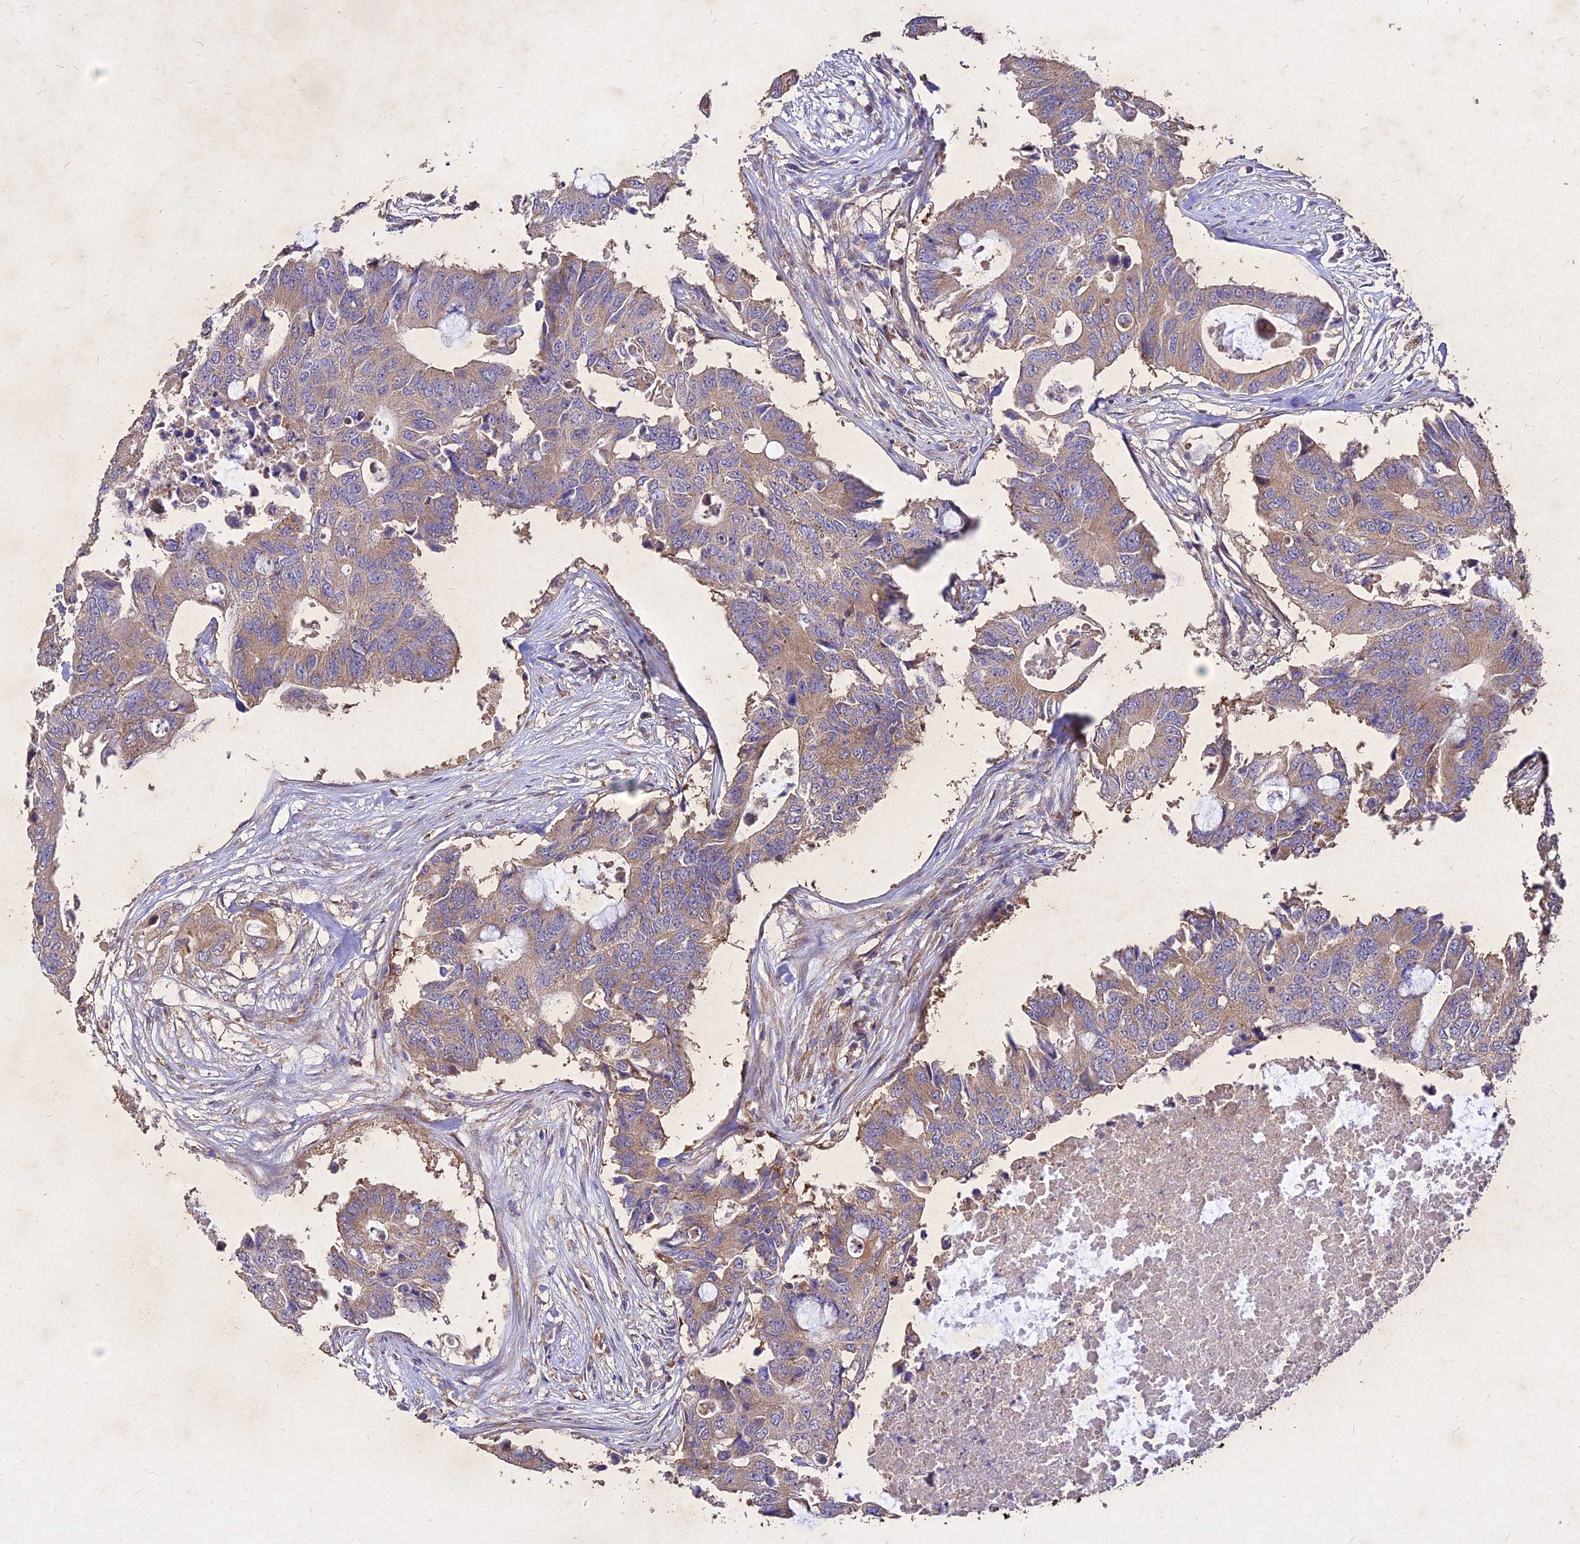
{"staining": {"intensity": "weak", "quantity": "25%-75%", "location": "cytoplasmic/membranous"}, "tissue": "colorectal cancer", "cell_type": "Tumor cells", "image_type": "cancer", "snomed": [{"axis": "morphology", "description": "Adenocarcinoma, NOS"}, {"axis": "topography", "description": "Colon"}], "caption": "Immunohistochemical staining of human adenocarcinoma (colorectal) demonstrates low levels of weak cytoplasmic/membranous protein expression in approximately 25%-75% of tumor cells. (Stains: DAB in brown, nuclei in blue, Microscopy: brightfield microscopy at high magnification).", "gene": "SKA1", "patient": {"sex": "male", "age": 71}}